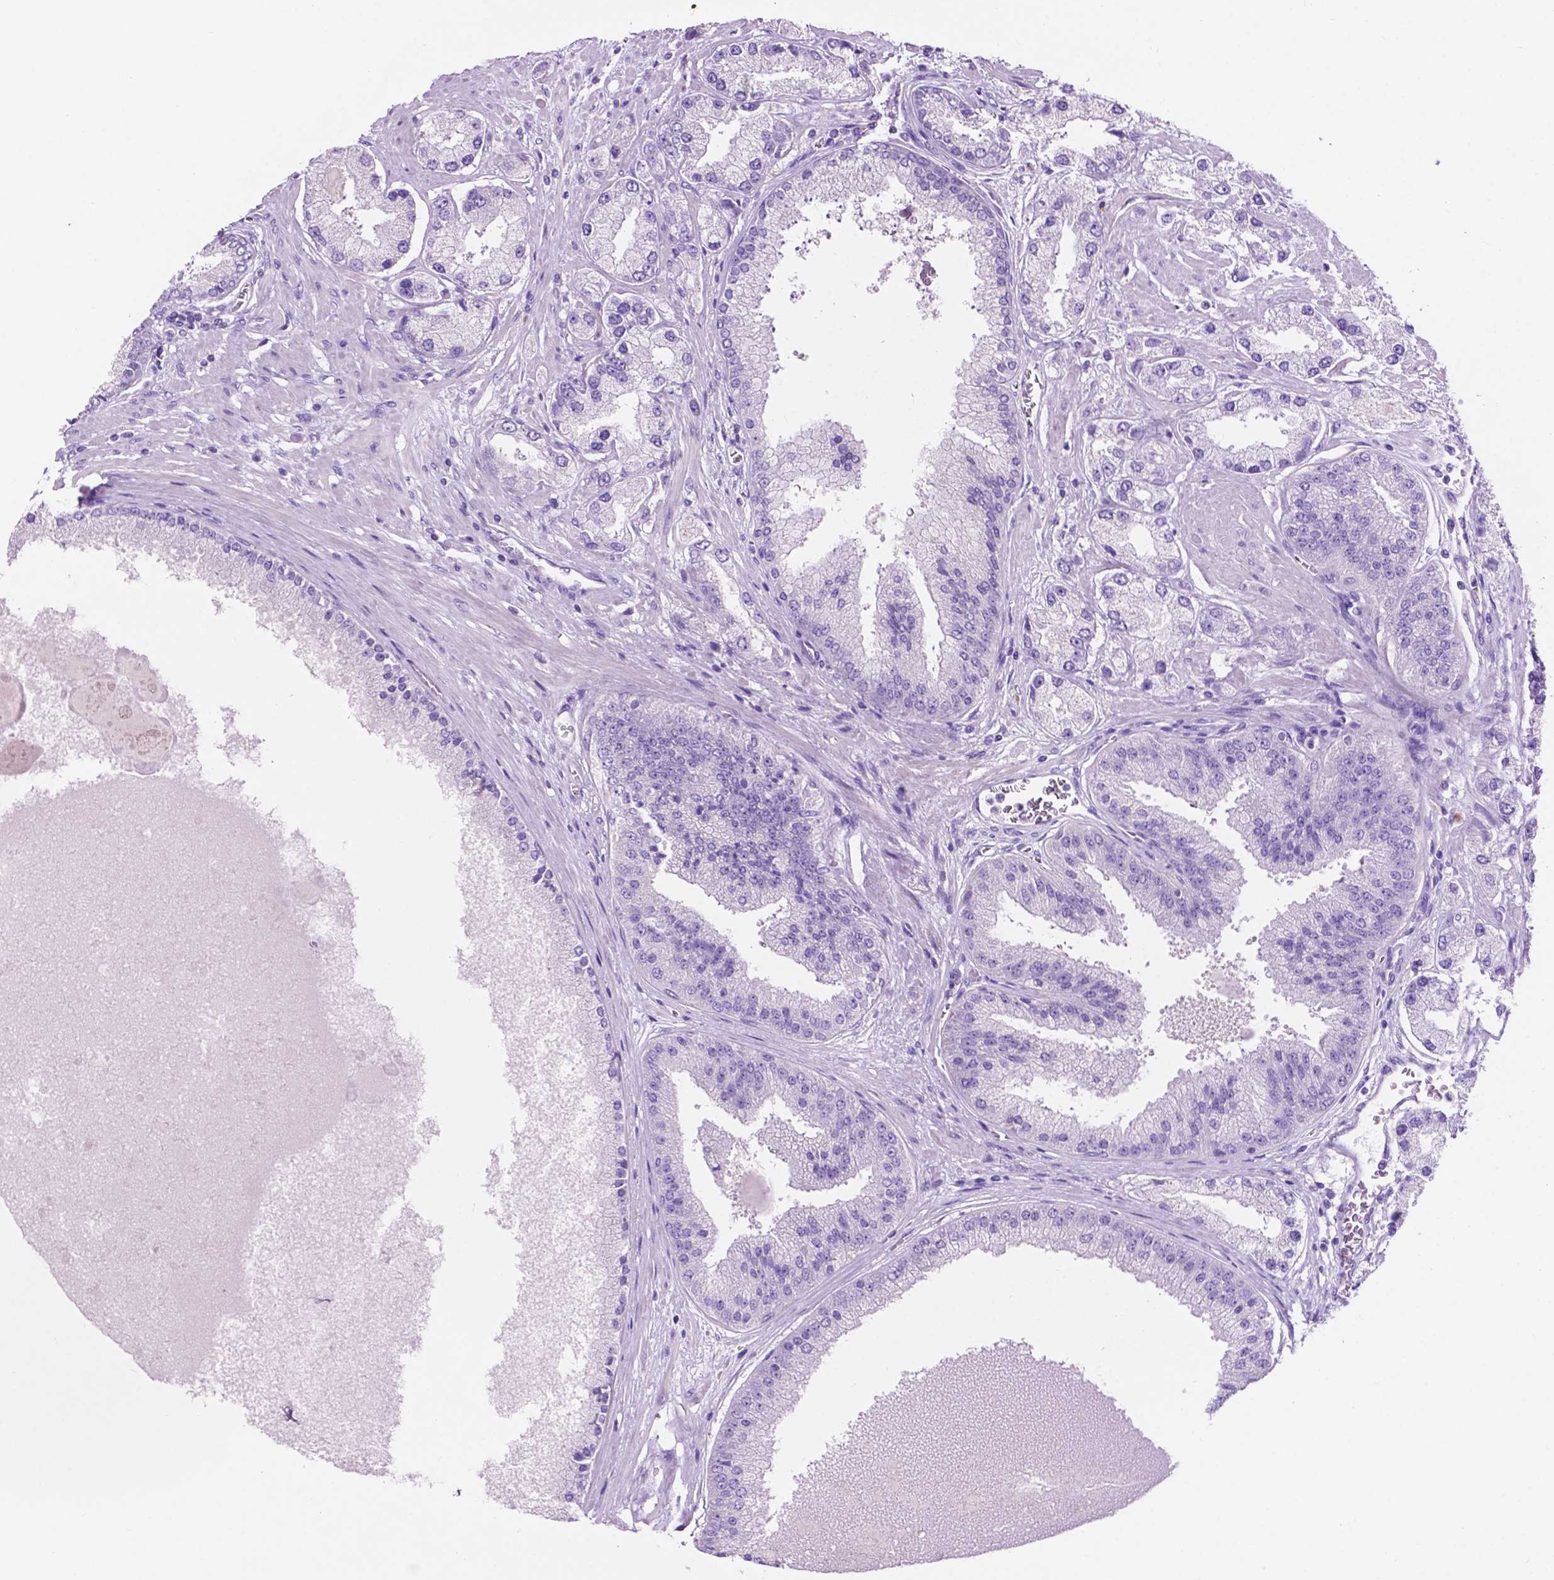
{"staining": {"intensity": "negative", "quantity": "none", "location": "none"}, "tissue": "prostate cancer", "cell_type": "Tumor cells", "image_type": "cancer", "snomed": [{"axis": "morphology", "description": "Adenocarcinoma, High grade"}, {"axis": "topography", "description": "Prostate"}], "caption": "The photomicrograph demonstrates no significant staining in tumor cells of prostate high-grade adenocarcinoma.", "gene": "IGFN1", "patient": {"sex": "male", "age": 67}}